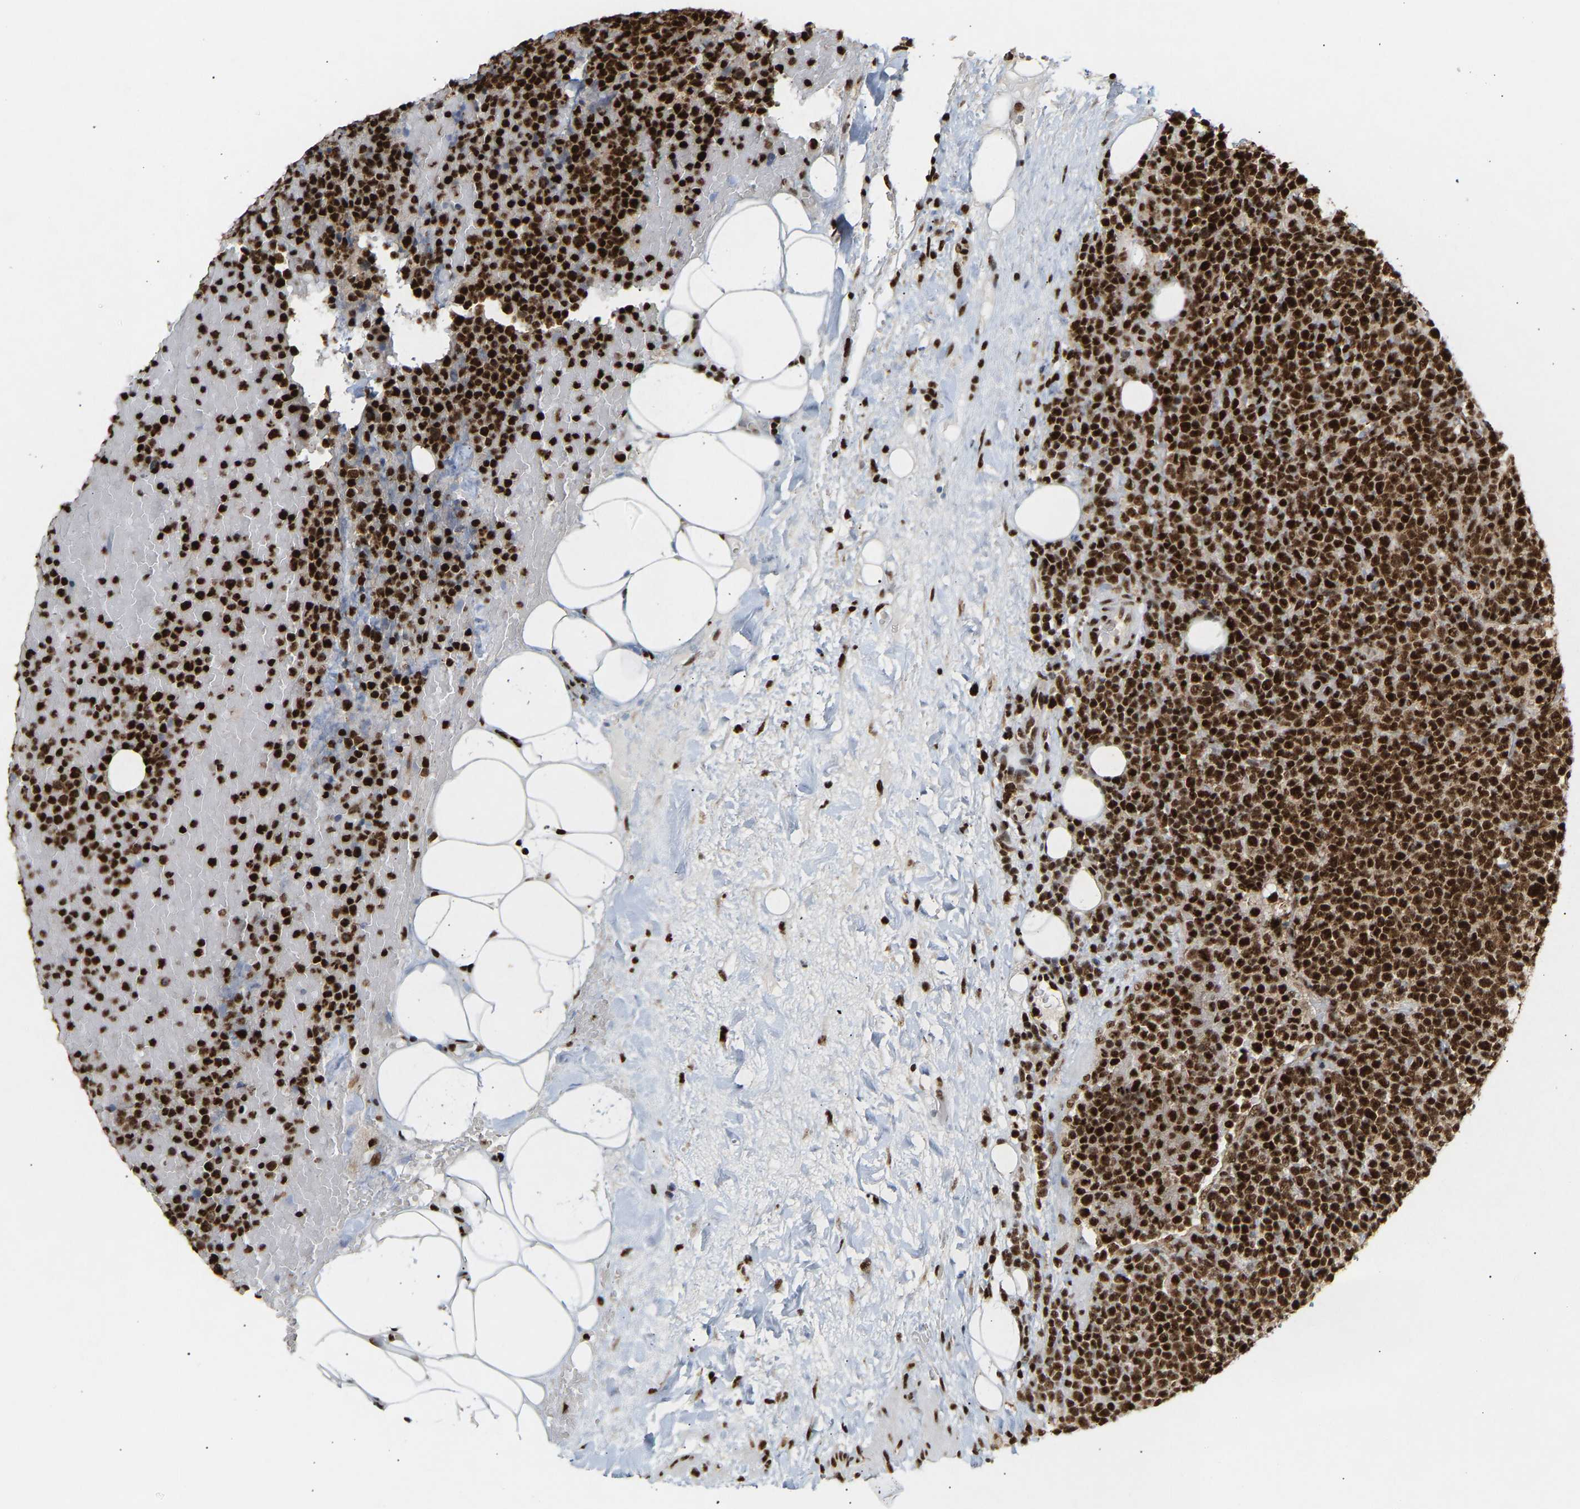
{"staining": {"intensity": "strong", "quantity": ">75%", "location": "nuclear"}, "tissue": "lymphoma", "cell_type": "Tumor cells", "image_type": "cancer", "snomed": [{"axis": "morphology", "description": "Malignant lymphoma, non-Hodgkin's type, High grade"}, {"axis": "topography", "description": "Lymph node"}], "caption": "High-grade malignant lymphoma, non-Hodgkin's type stained with immunohistochemistry (IHC) demonstrates strong nuclear staining in approximately >75% of tumor cells.", "gene": "ALYREF", "patient": {"sex": "male", "age": 61}}